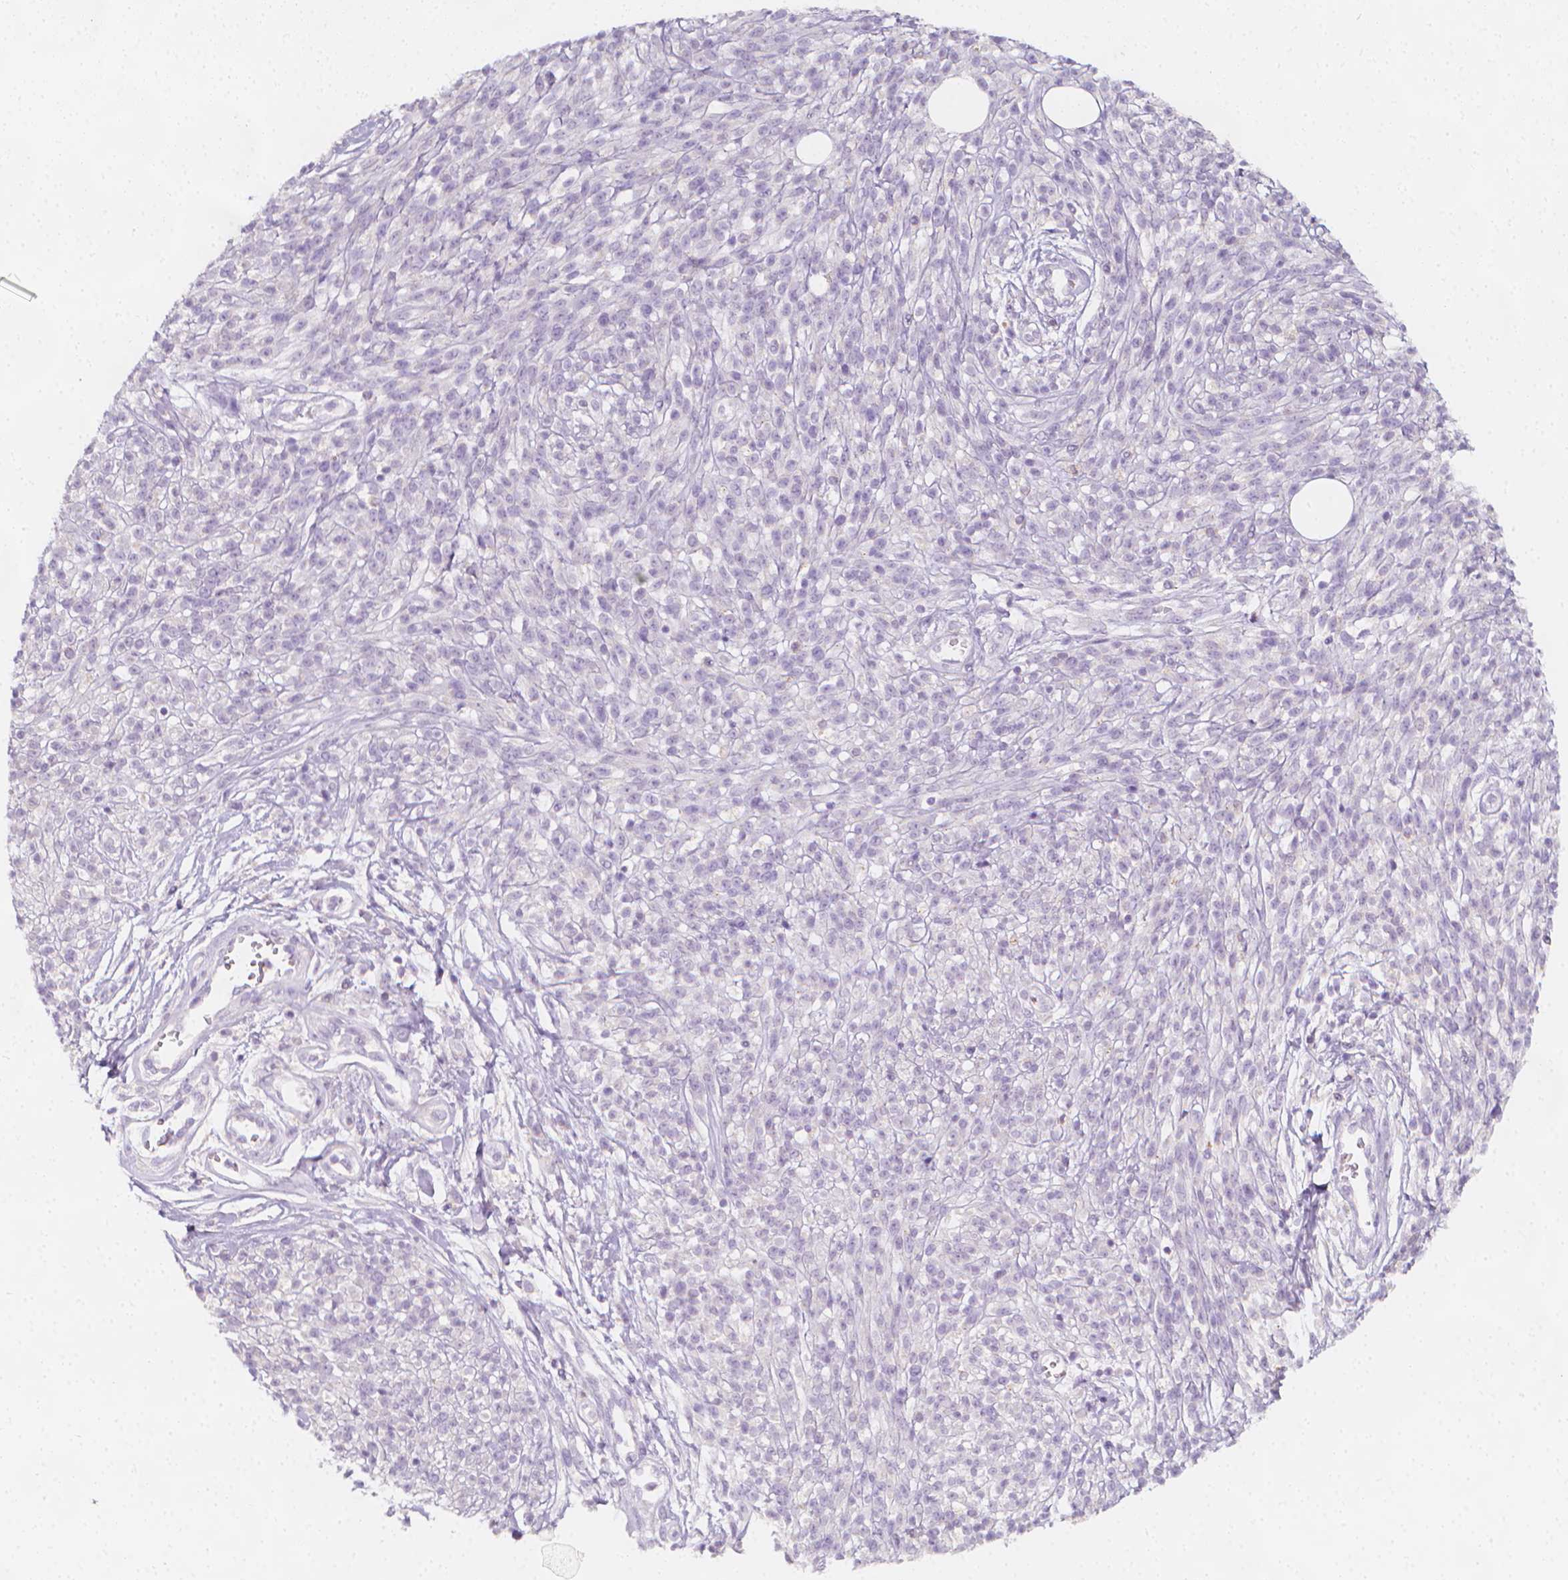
{"staining": {"intensity": "negative", "quantity": "none", "location": "none"}, "tissue": "melanoma", "cell_type": "Tumor cells", "image_type": "cancer", "snomed": [{"axis": "morphology", "description": "Malignant melanoma, NOS"}, {"axis": "topography", "description": "Skin"}, {"axis": "topography", "description": "Skin of trunk"}], "caption": "This is an immunohistochemistry photomicrograph of human melanoma. There is no positivity in tumor cells.", "gene": "RBFOX1", "patient": {"sex": "male", "age": 74}}